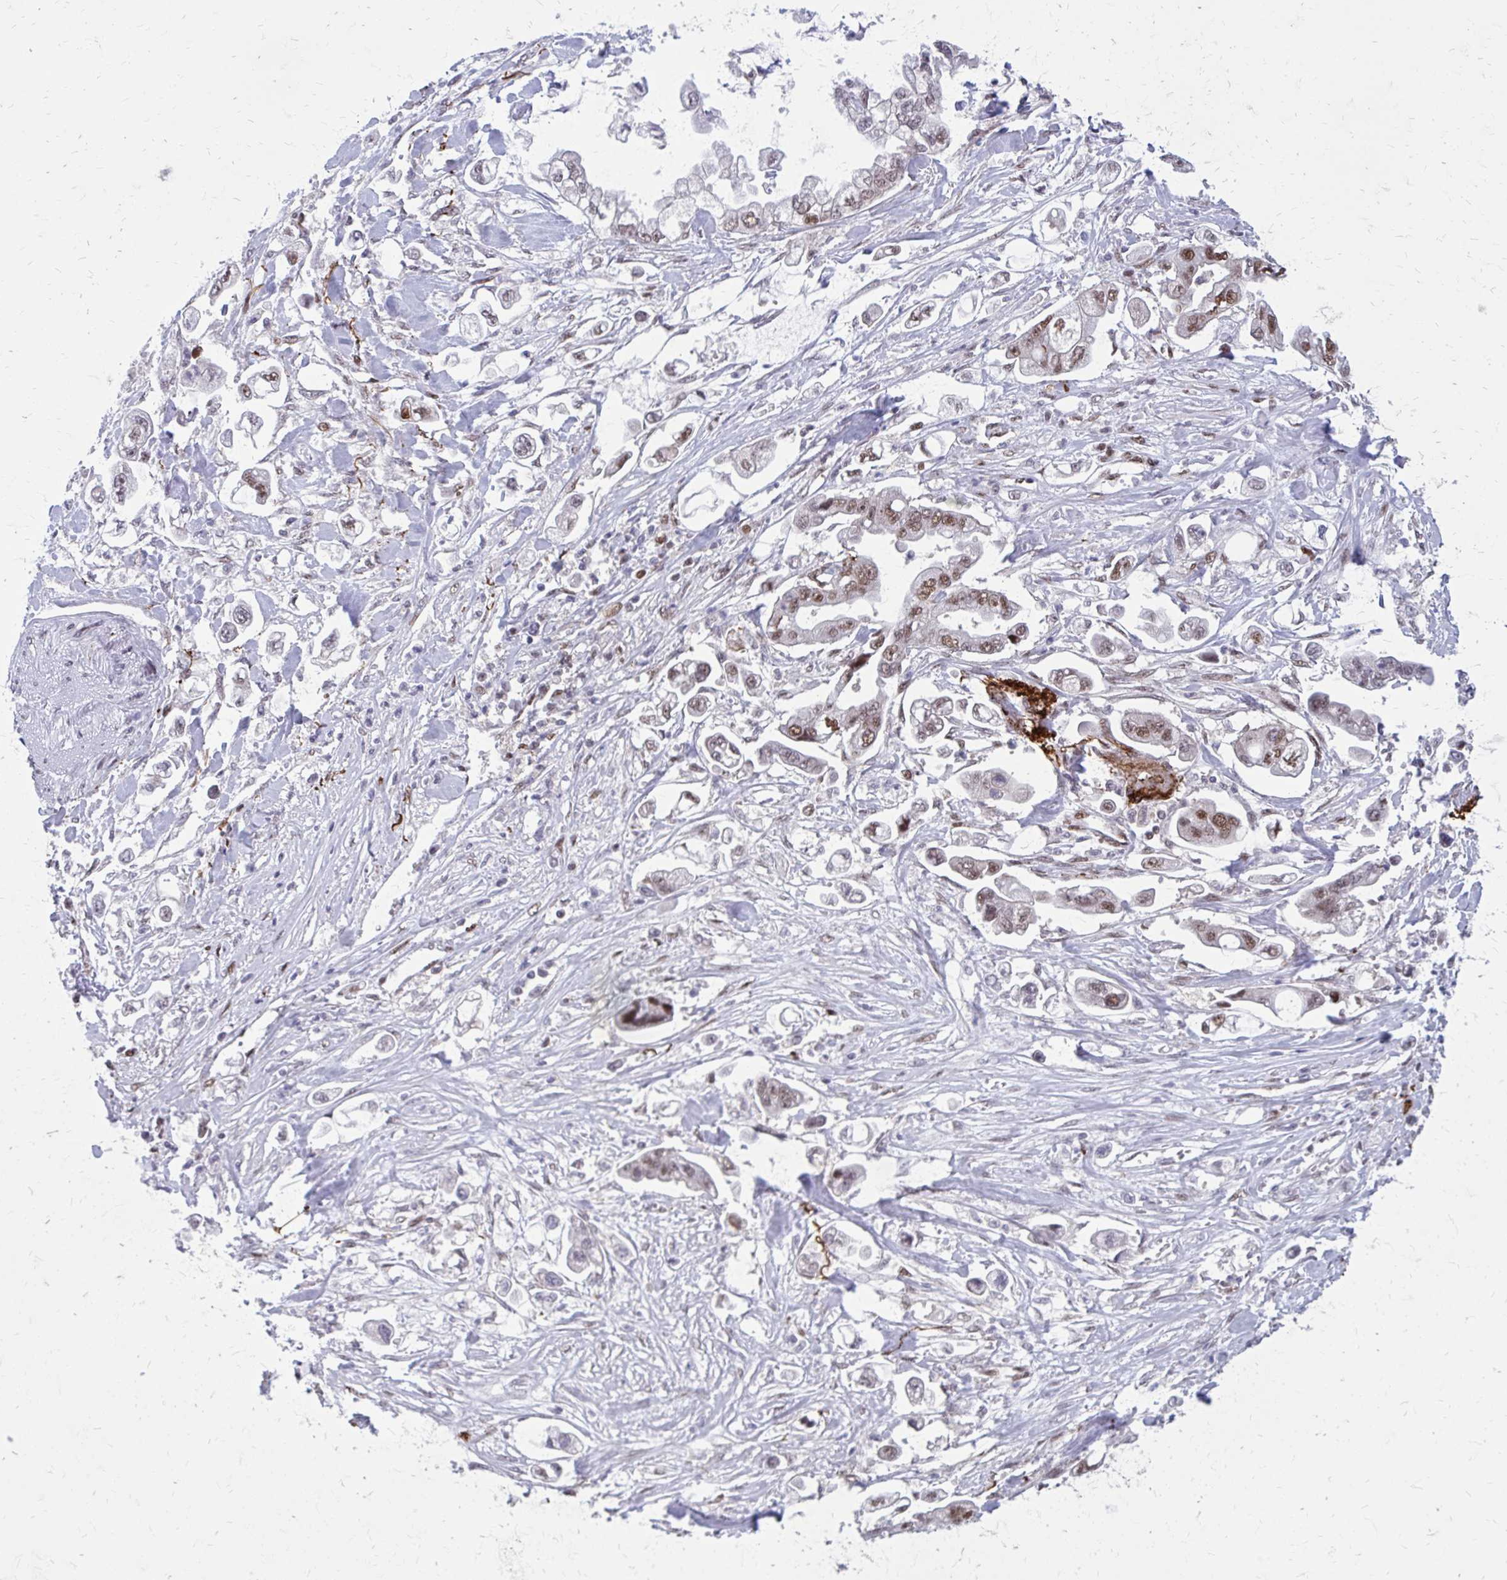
{"staining": {"intensity": "moderate", "quantity": ">75%", "location": "nuclear"}, "tissue": "stomach cancer", "cell_type": "Tumor cells", "image_type": "cancer", "snomed": [{"axis": "morphology", "description": "Adenocarcinoma, NOS"}, {"axis": "topography", "description": "Stomach"}], "caption": "DAB (3,3'-diaminobenzidine) immunohistochemical staining of human stomach cancer shows moderate nuclear protein expression in about >75% of tumor cells. (Stains: DAB in brown, nuclei in blue, Microscopy: brightfield microscopy at high magnification).", "gene": "PSME4", "patient": {"sex": "male", "age": 62}}